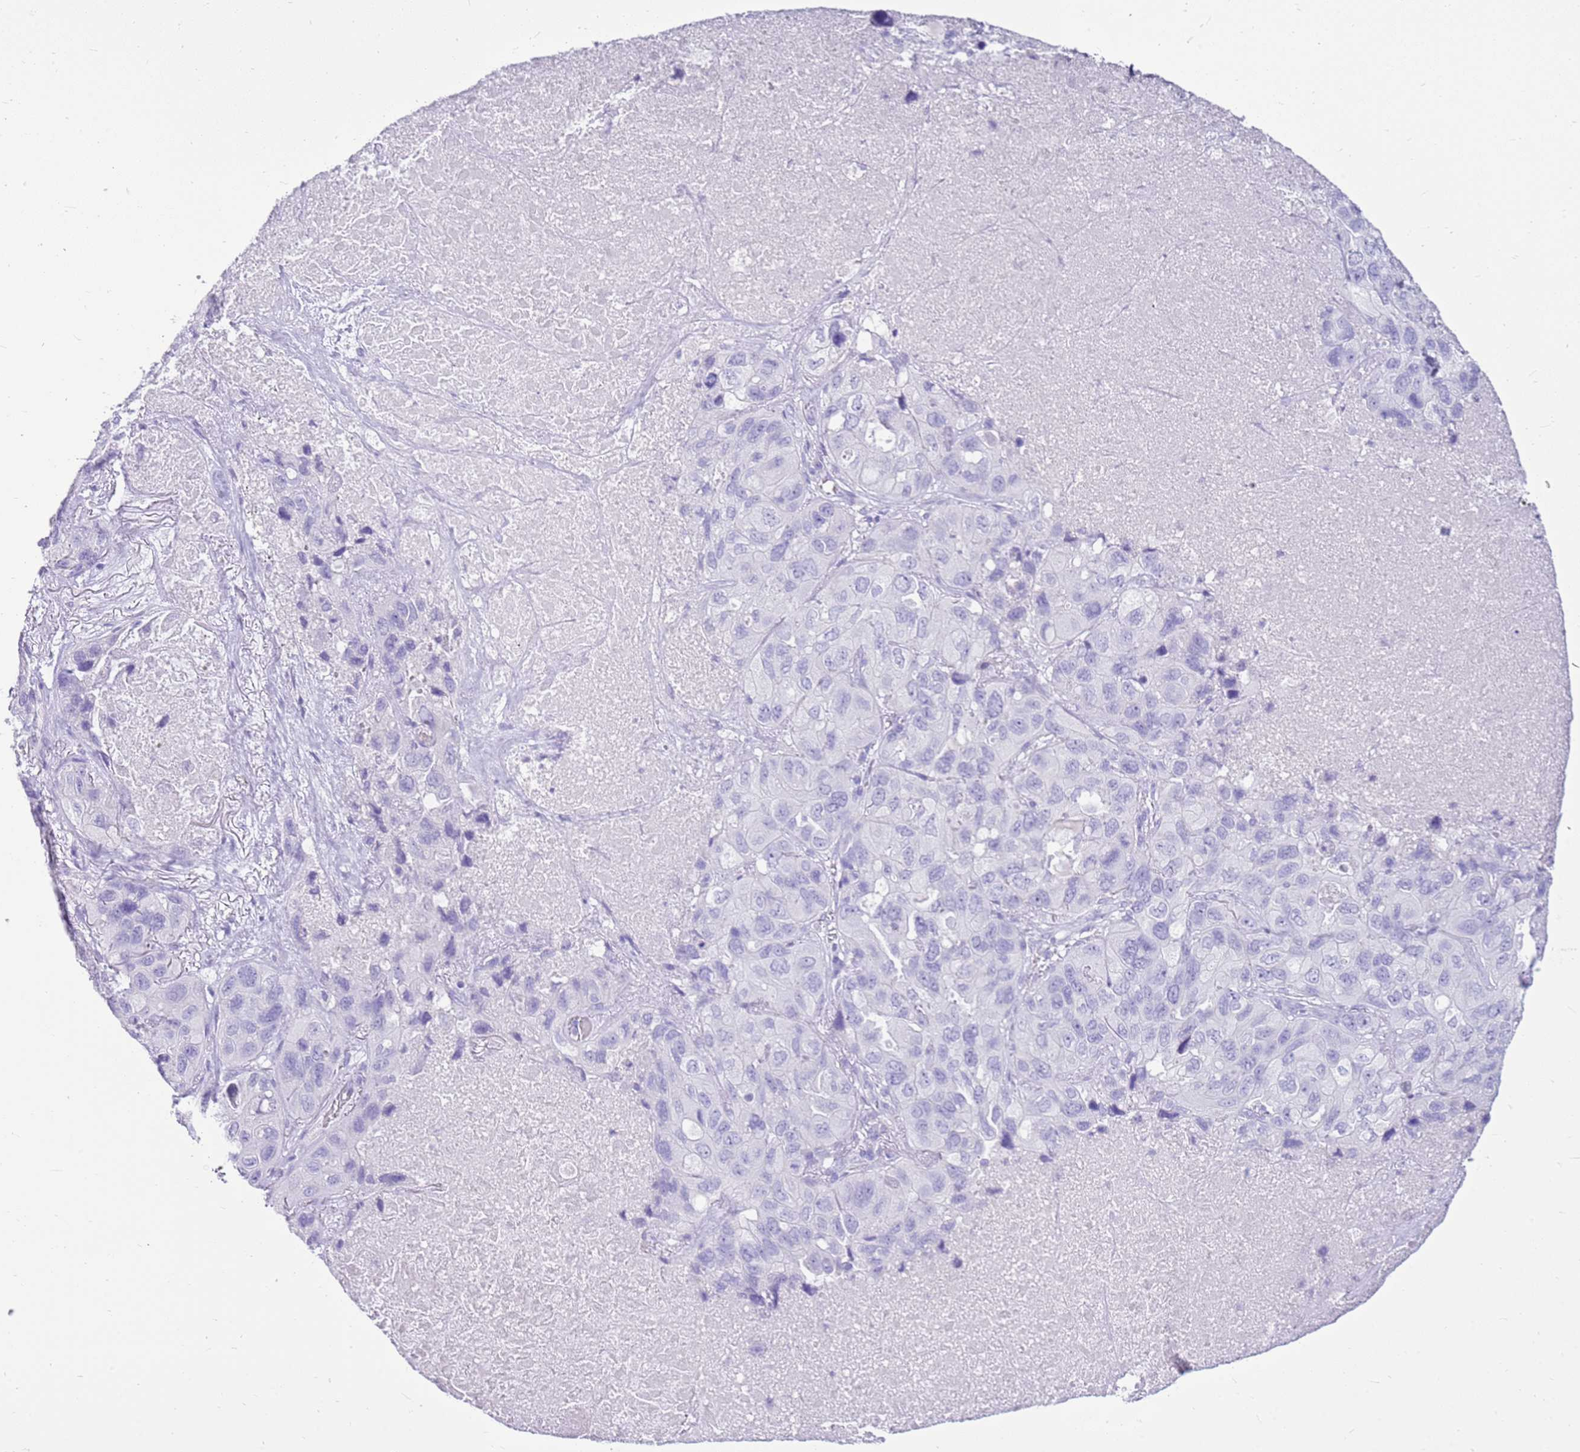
{"staining": {"intensity": "negative", "quantity": "none", "location": "none"}, "tissue": "lung cancer", "cell_type": "Tumor cells", "image_type": "cancer", "snomed": [{"axis": "morphology", "description": "Squamous cell carcinoma, NOS"}, {"axis": "topography", "description": "Lung"}], "caption": "DAB immunohistochemical staining of lung squamous cell carcinoma exhibits no significant staining in tumor cells. Nuclei are stained in blue.", "gene": "CA8", "patient": {"sex": "female", "age": 73}}